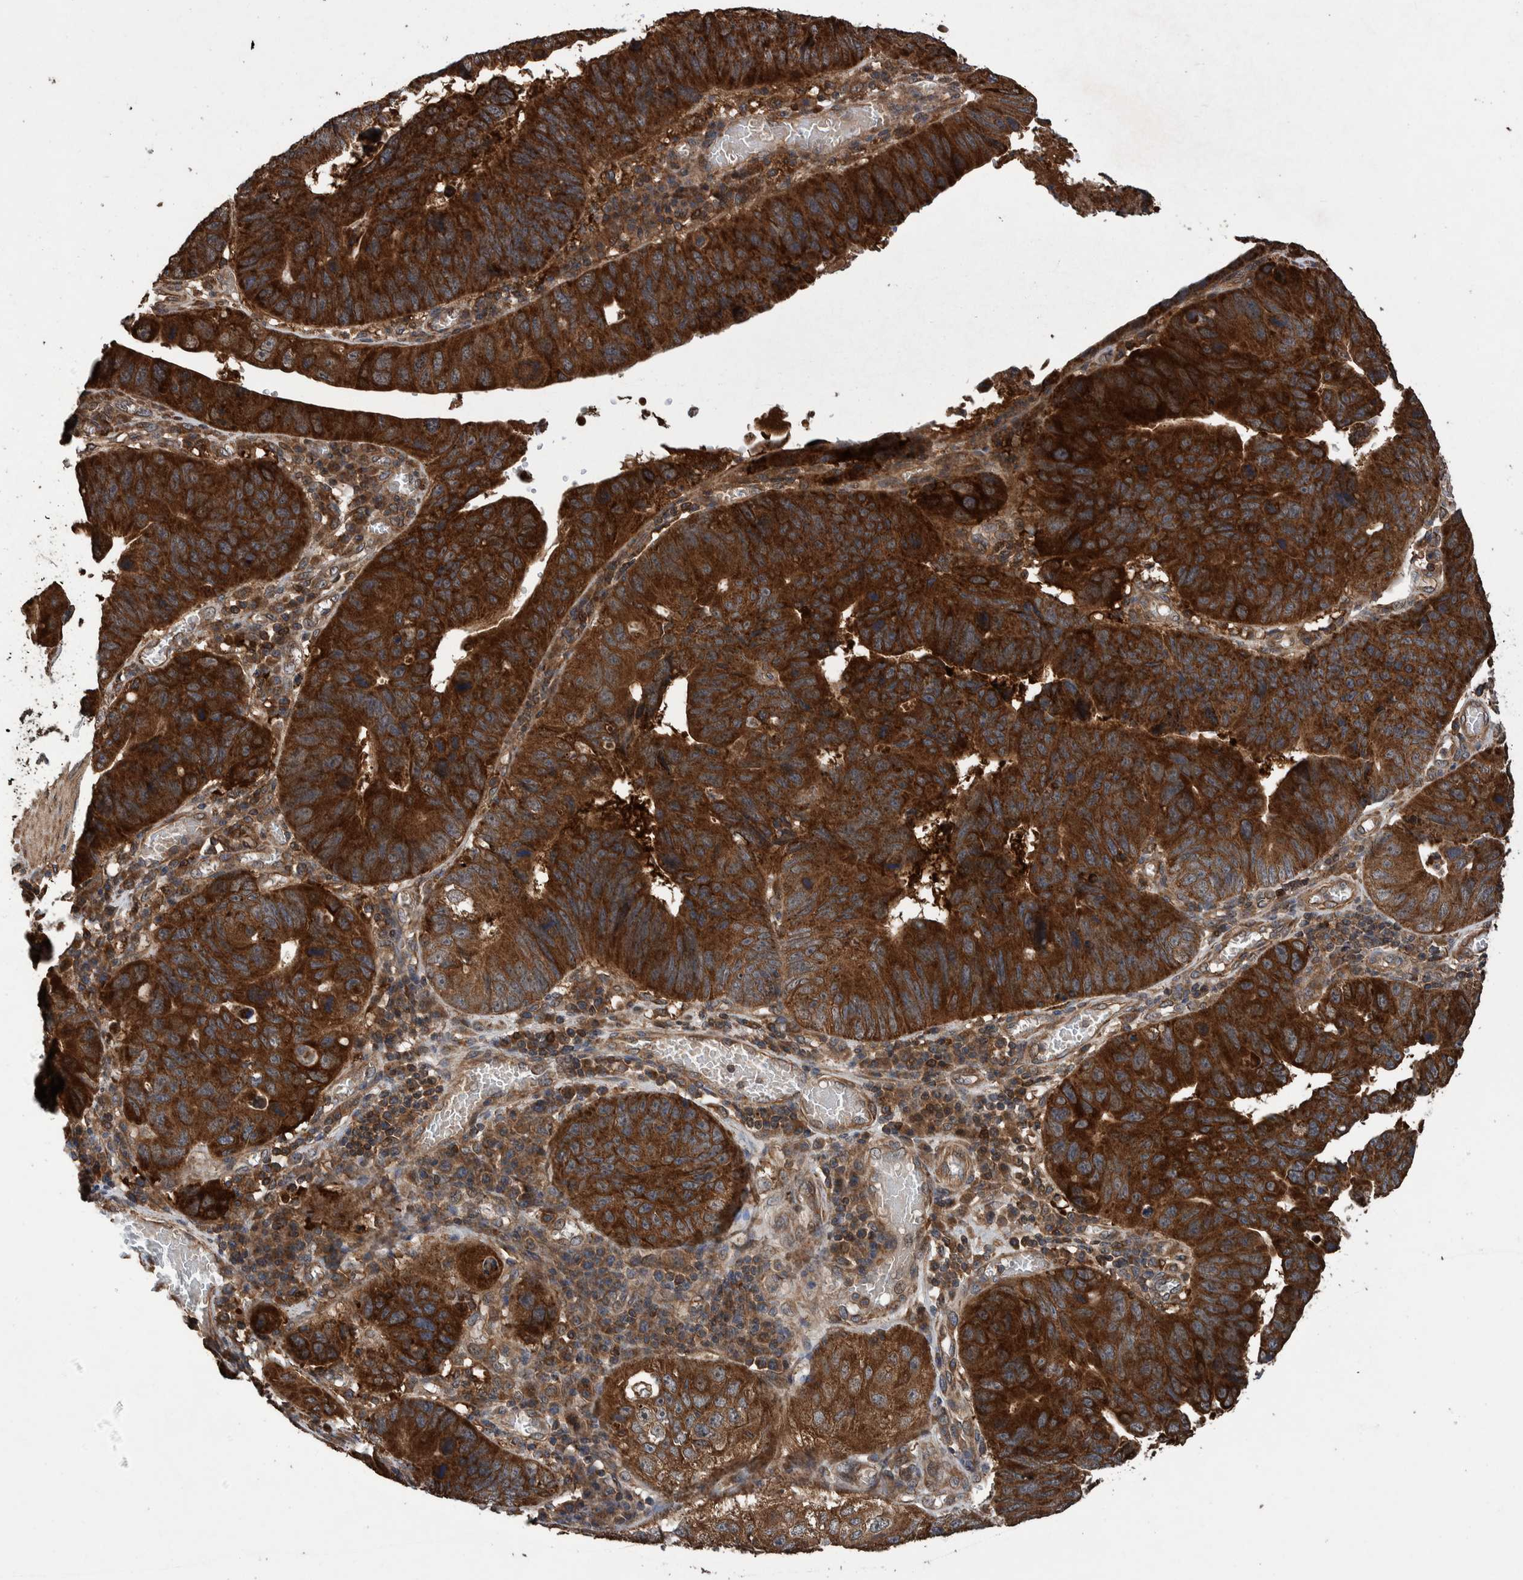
{"staining": {"intensity": "strong", "quantity": ">75%", "location": "cytoplasmic/membranous"}, "tissue": "stomach cancer", "cell_type": "Tumor cells", "image_type": "cancer", "snomed": [{"axis": "morphology", "description": "Adenocarcinoma, NOS"}, {"axis": "topography", "description": "Stomach"}], "caption": "A photomicrograph of human adenocarcinoma (stomach) stained for a protein displays strong cytoplasmic/membranous brown staining in tumor cells. Nuclei are stained in blue.", "gene": "TRIM16", "patient": {"sex": "male", "age": 59}}